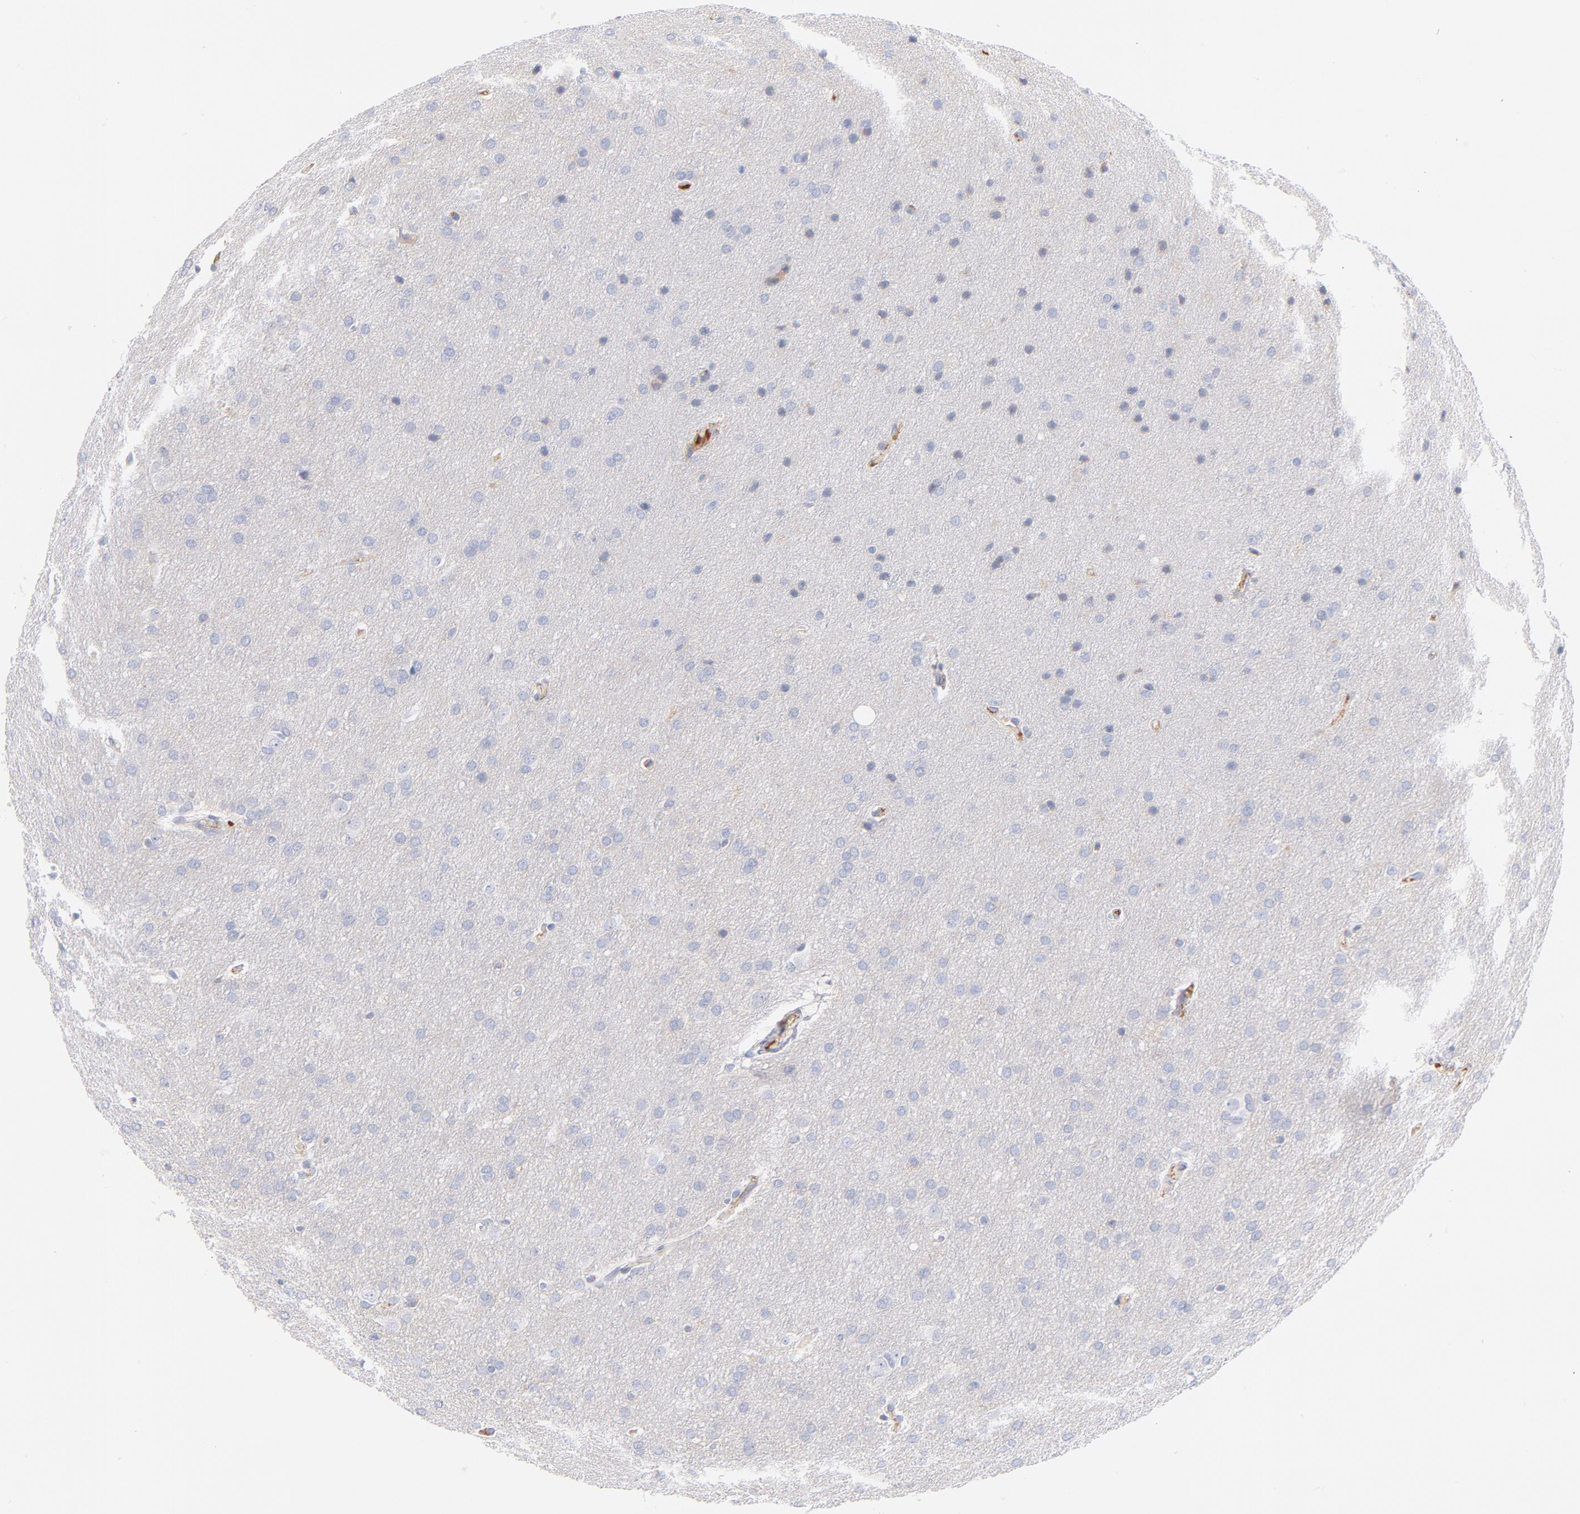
{"staining": {"intensity": "negative", "quantity": "none", "location": "none"}, "tissue": "glioma", "cell_type": "Tumor cells", "image_type": "cancer", "snomed": [{"axis": "morphology", "description": "Glioma, malignant, Low grade"}, {"axis": "topography", "description": "Brain"}], "caption": "Micrograph shows no protein expression in tumor cells of malignant glioma (low-grade) tissue. The staining is performed using DAB brown chromogen with nuclei counter-stained in using hematoxylin.", "gene": "C3", "patient": {"sex": "female", "age": 32}}